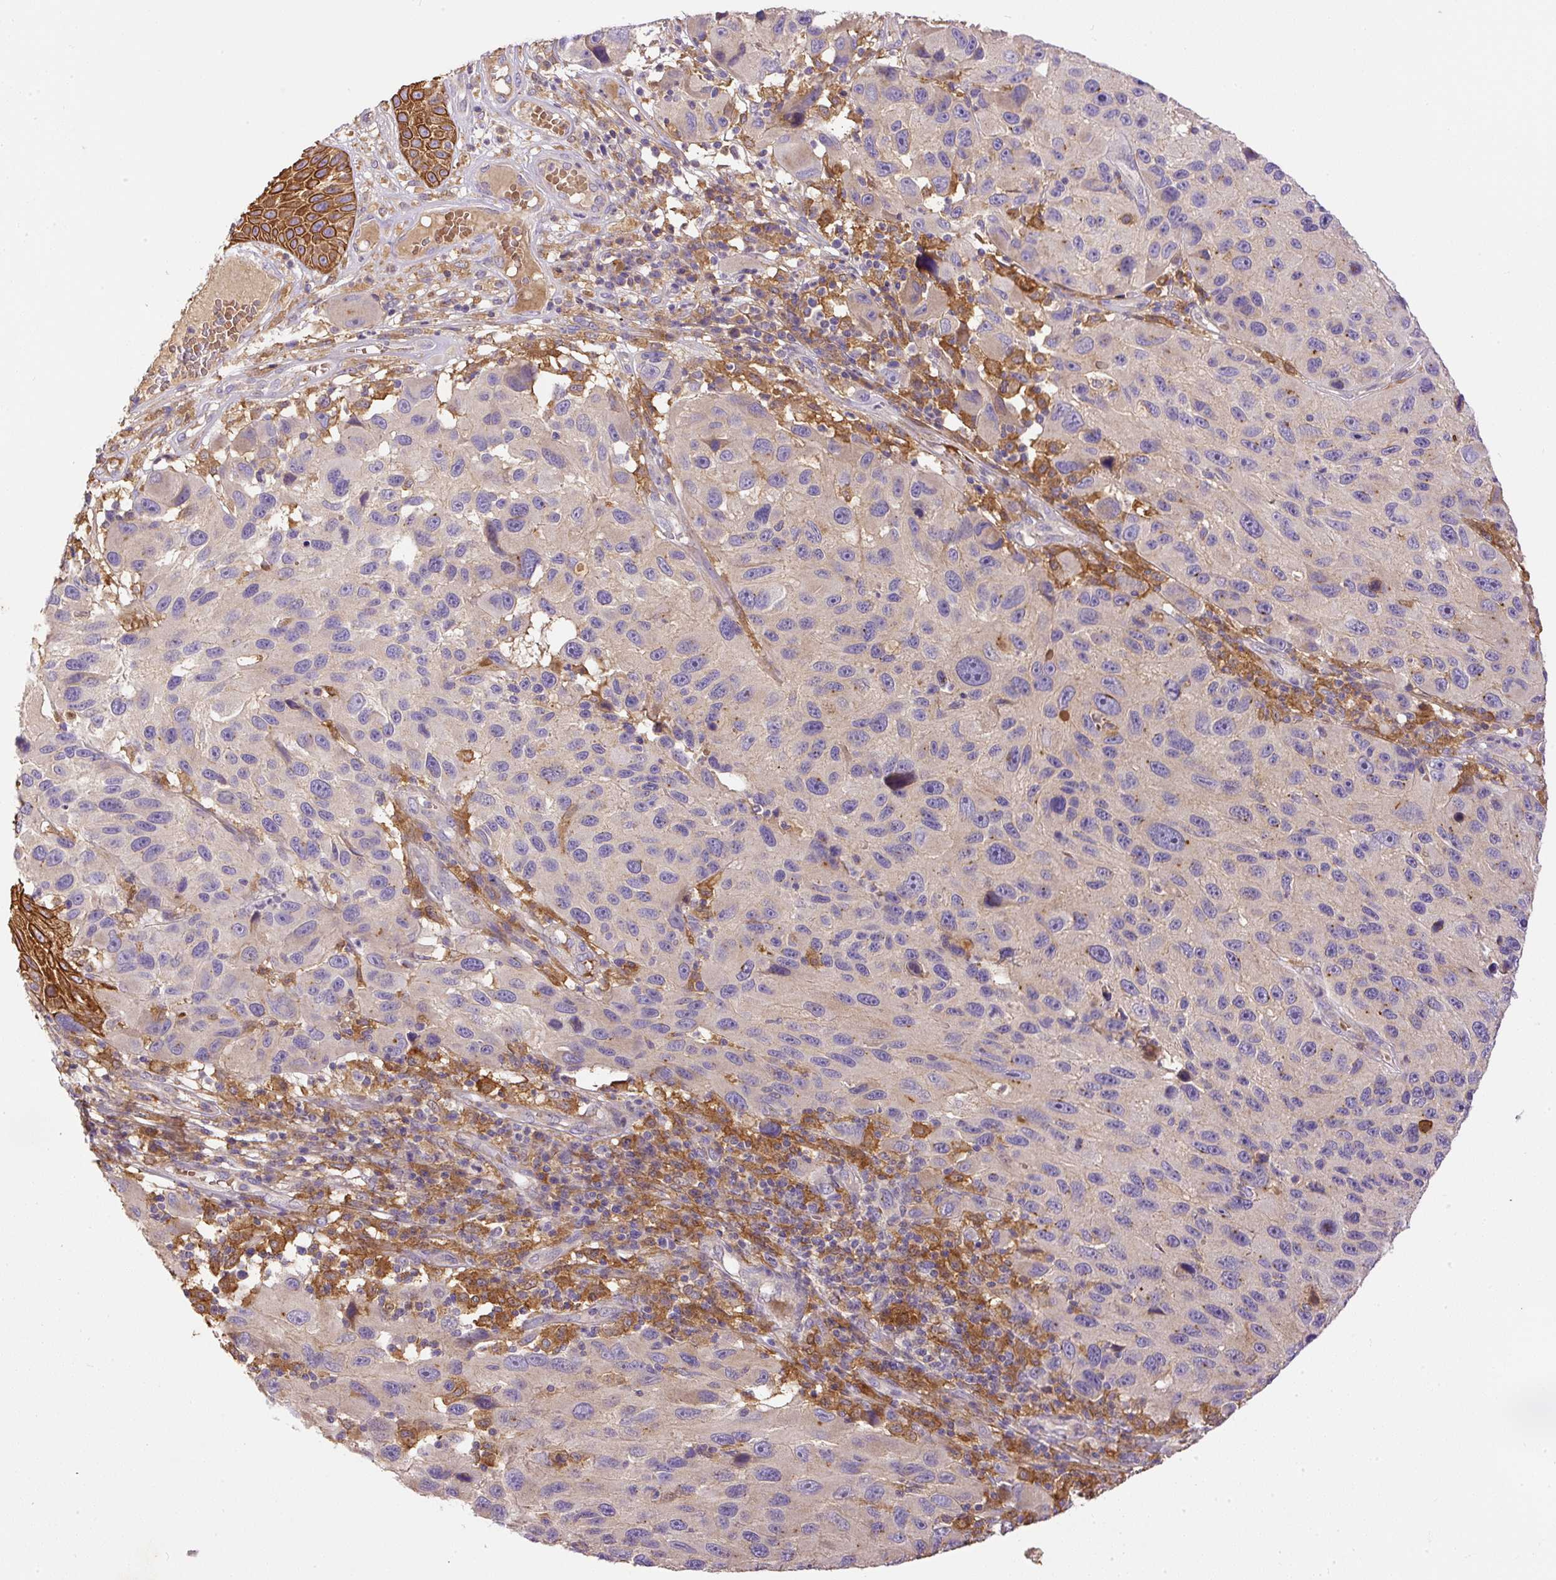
{"staining": {"intensity": "negative", "quantity": "none", "location": "none"}, "tissue": "melanoma", "cell_type": "Tumor cells", "image_type": "cancer", "snomed": [{"axis": "morphology", "description": "Malignant melanoma, NOS"}, {"axis": "topography", "description": "Skin"}], "caption": "Melanoma was stained to show a protein in brown. There is no significant positivity in tumor cells.", "gene": "DAPK1", "patient": {"sex": "male", "age": 53}}